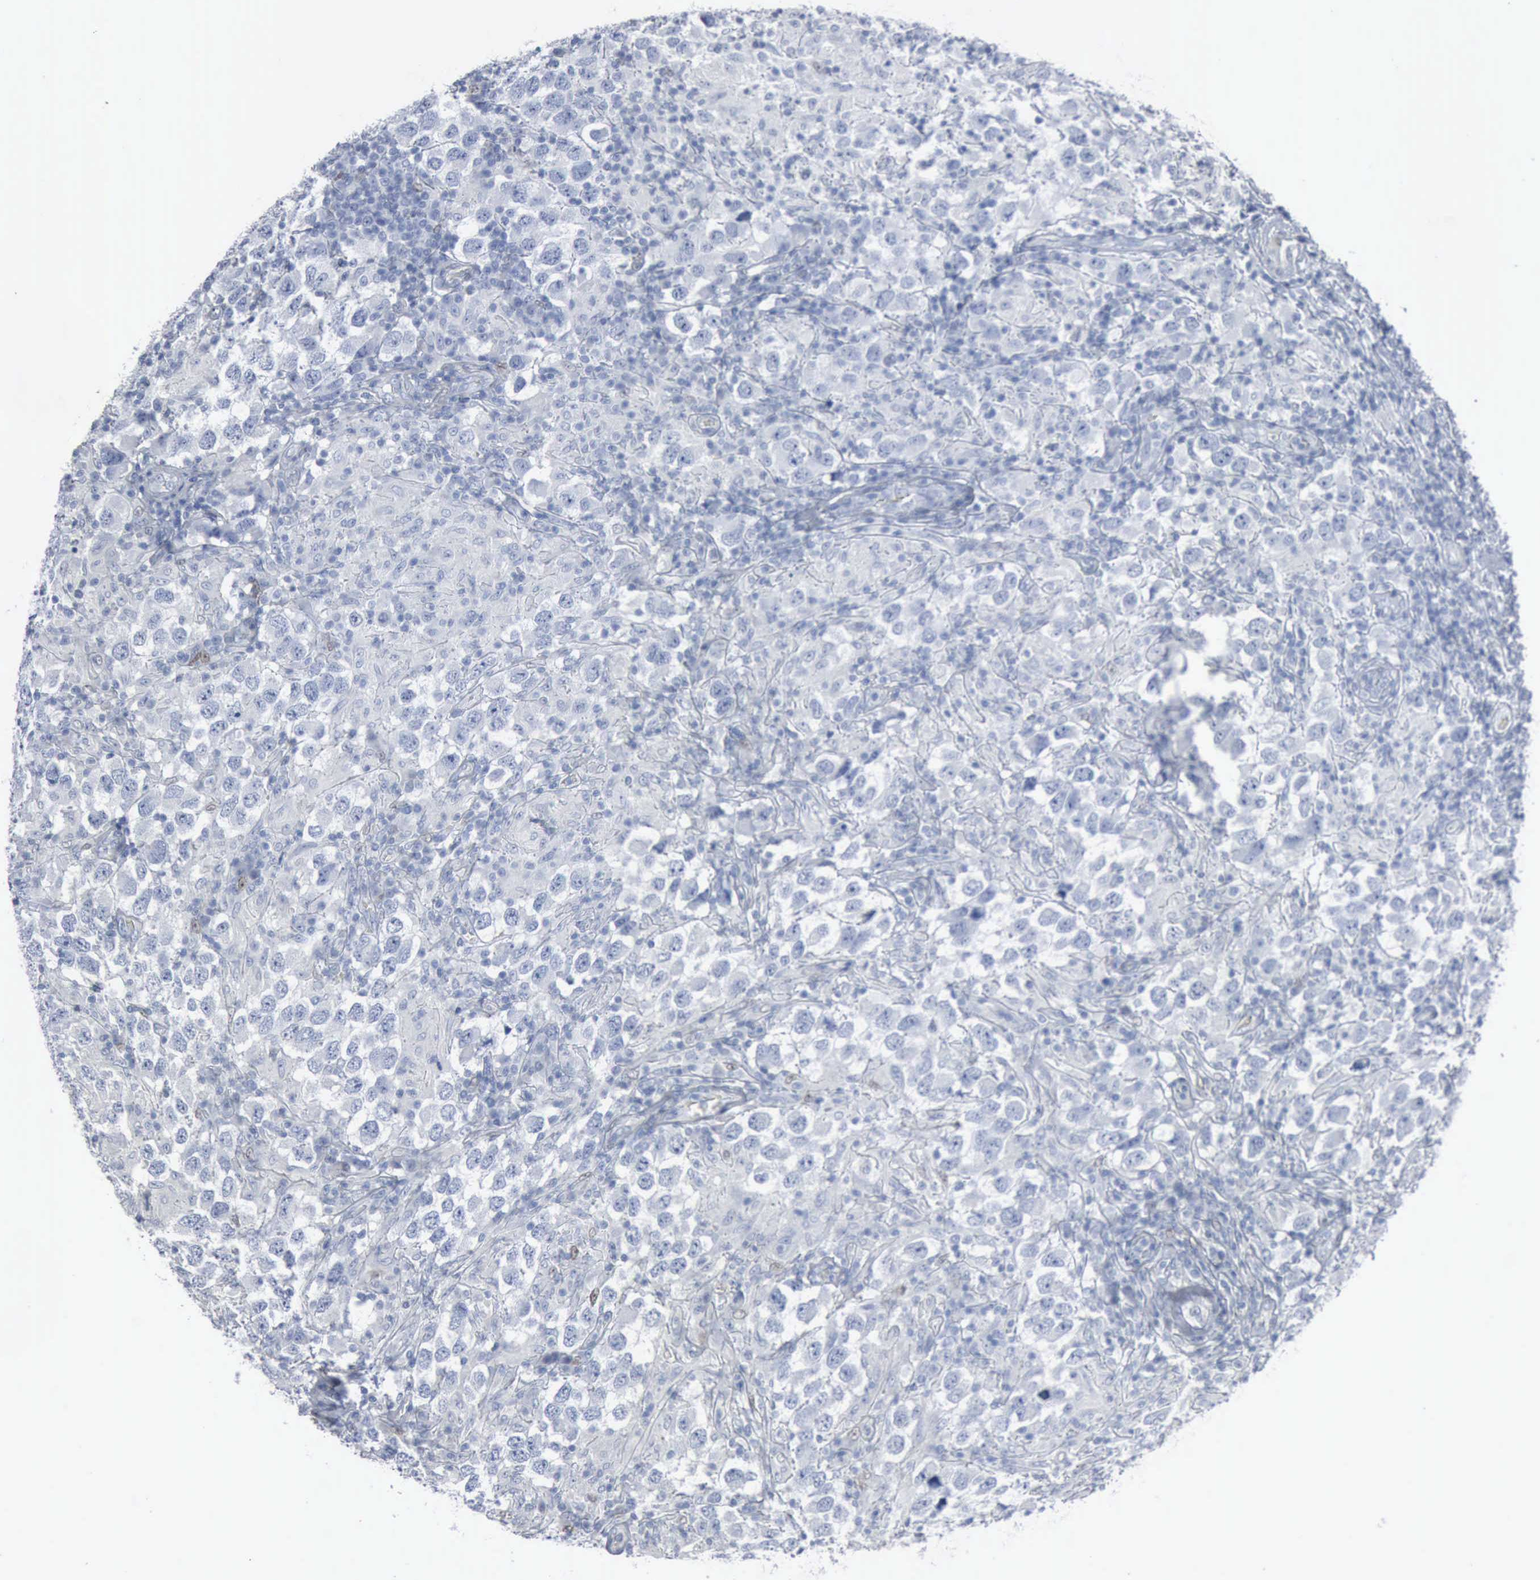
{"staining": {"intensity": "negative", "quantity": "none", "location": "none"}, "tissue": "testis cancer", "cell_type": "Tumor cells", "image_type": "cancer", "snomed": [{"axis": "morphology", "description": "Carcinoma, Embryonal, NOS"}, {"axis": "topography", "description": "Testis"}], "caption": "DAB immunohistochemical staining of human testis cancer (embryonal carcinoma) shows no significant expression in tumor cells. Brightfield microscopy of immunohistochemistry stained with DAB (3,3'-diaminobenzidine) (brown) and hematoxylin (blue), captured at high magnification.", "gene": "FGF2", "patient": {"sex": "male", "age": 21}}